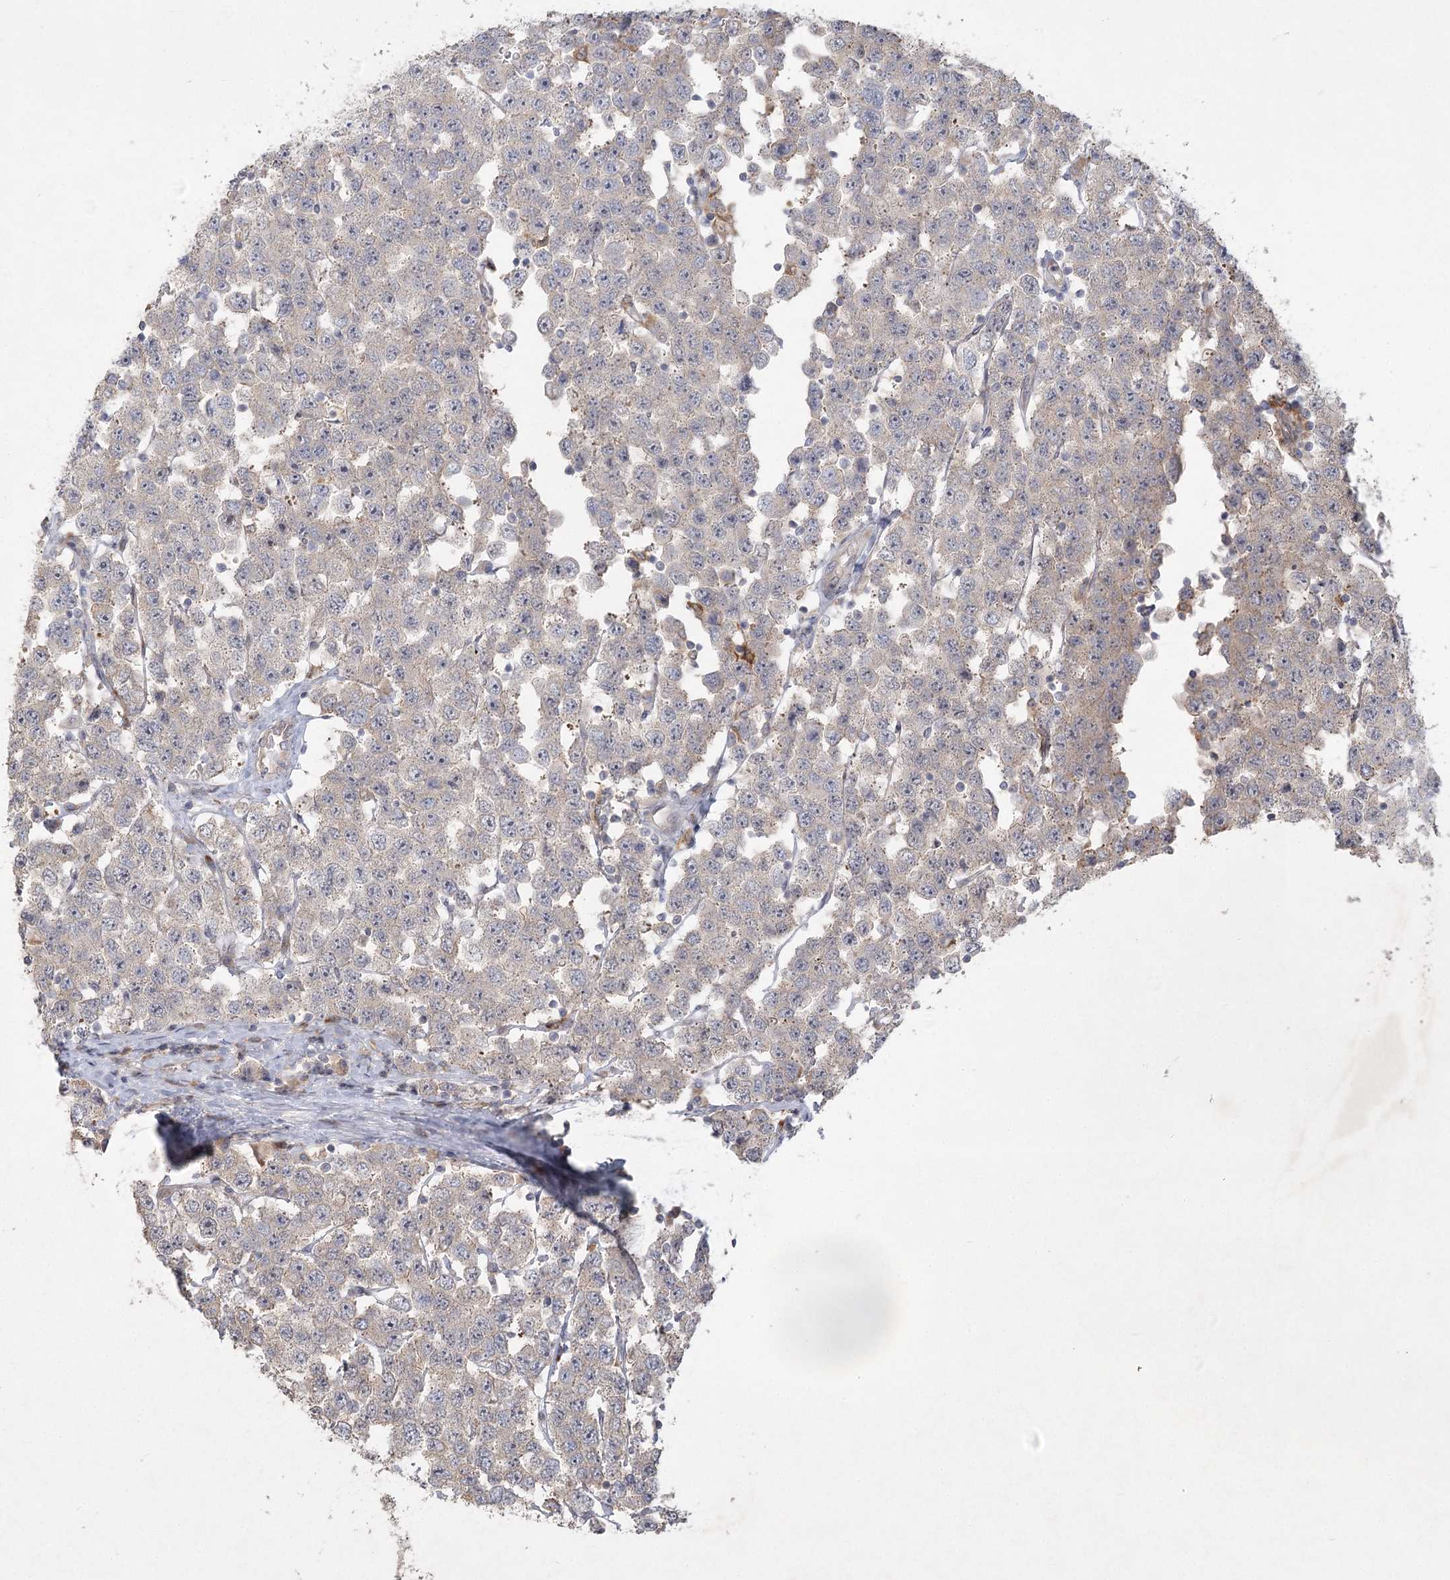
{"staining": {"intensity": "weak", "quantity": "<25%", "location": "cytoplasmic/membranous"}, "tissue": "testis cancer", "cell_type": "Tumor cells", "image_type": "cancer", "snomed": [{"axis": "morphology", "description": "Seminoma, NOS"}, {"axis": "topography", "description": "Testis"}], "caption": "The histopathology image shows no staining of tumor cells in seminoma (testis).", "gene": "FAM110C", "patient": {"sex": "male", "age": 28}}